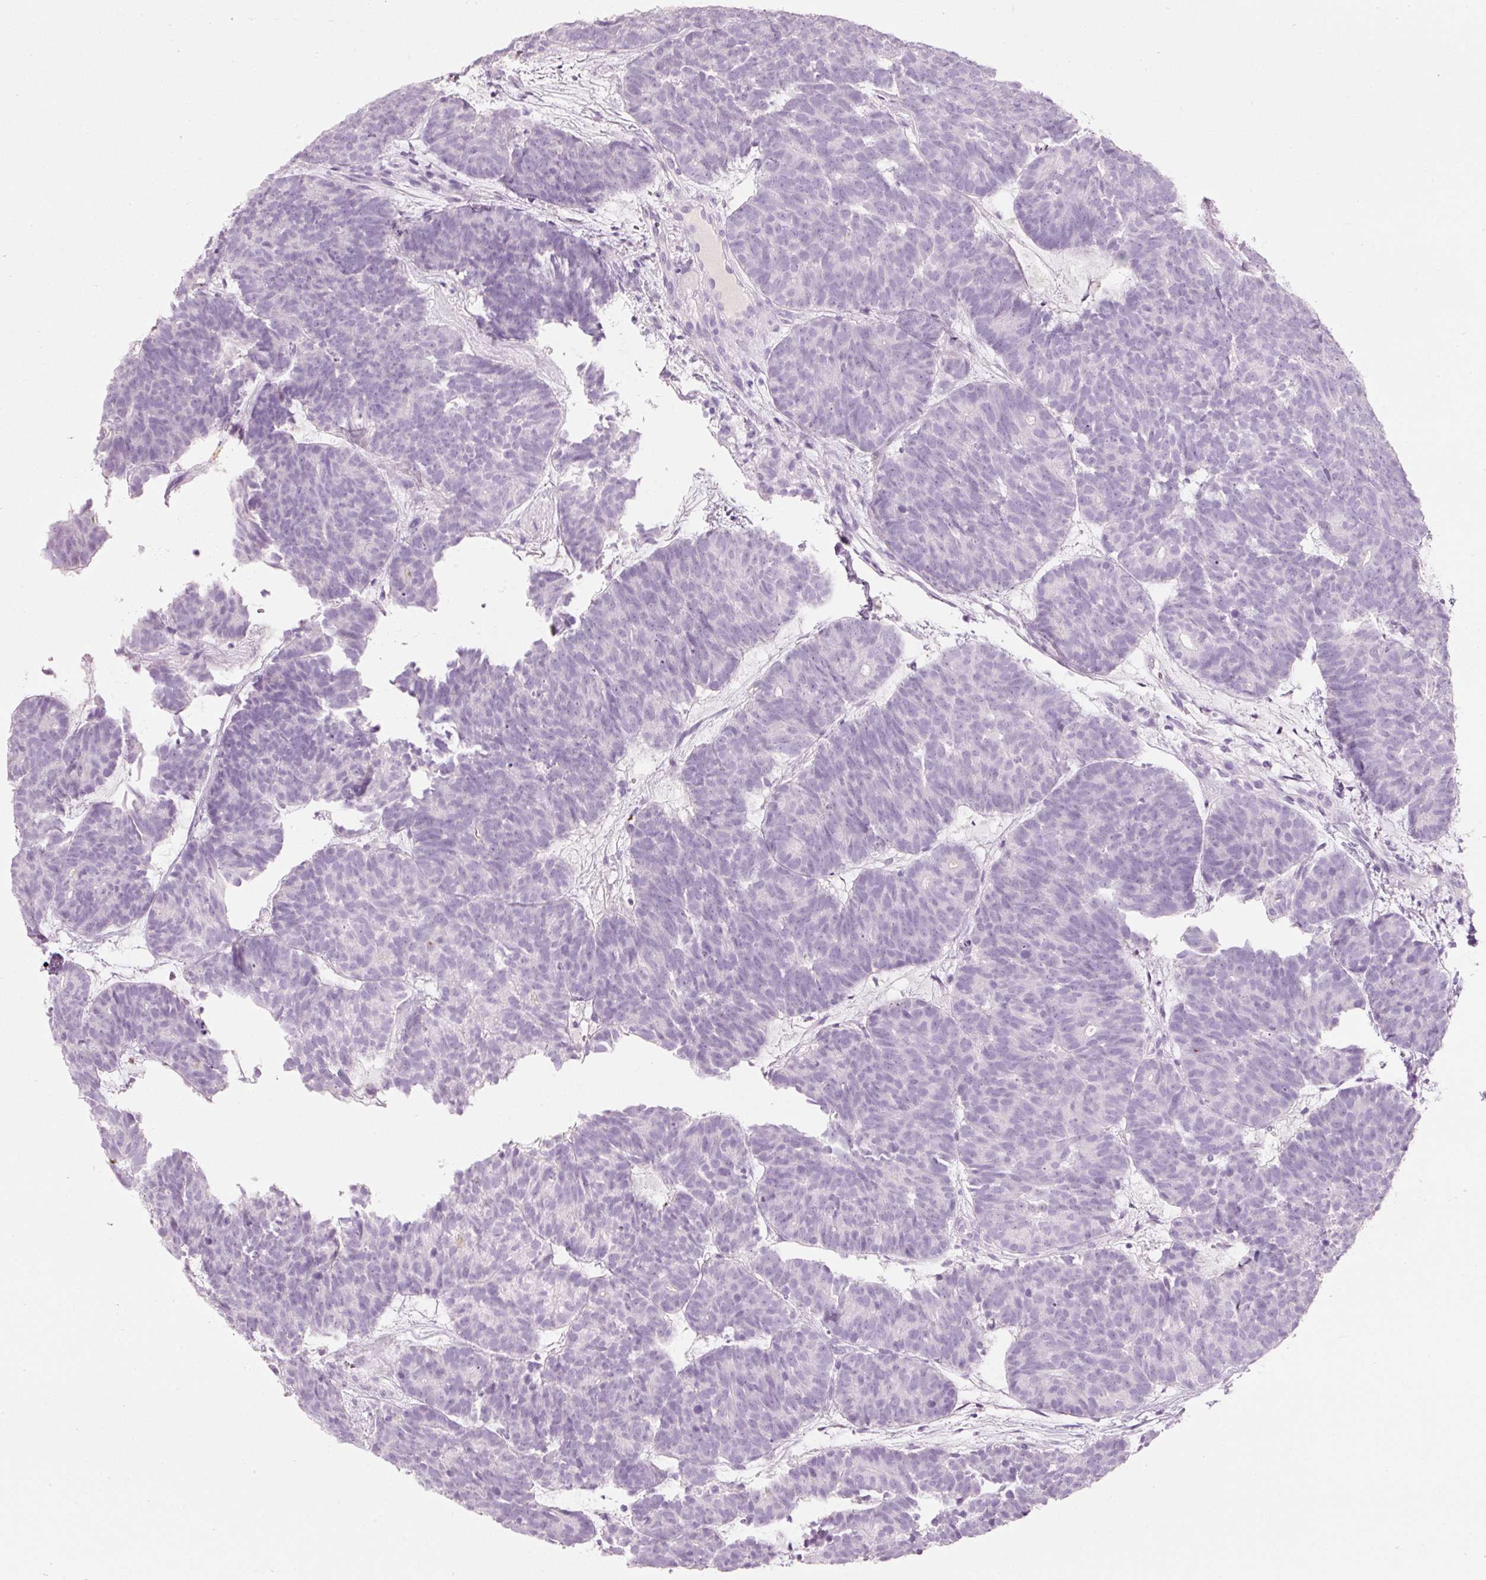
{"staining": {"intensity": "negative", "quantity": "none", "location": "none"}, "tissue": "head and neck cancer", "cell_type": "Tumor cells", "image_type": "cancer", "snomed": [{"axis": "morphology", "description": "Adenocarcinoma, NOS"}, {"axis": "topography", "description": "Head-Neck"}], "caption": "Immunohistochemical staining of head and neck cancer displays no significant staining in tumor cells. The staining was performed using DAB (3,3'-diaminobenzidine) to visualize the protein expression in brown, while the nuclei were stained in blue with hematoxylin (Magnification: 20x).", "gene": "MFAP4", "patient": {"sex": "female", "age": 81}}